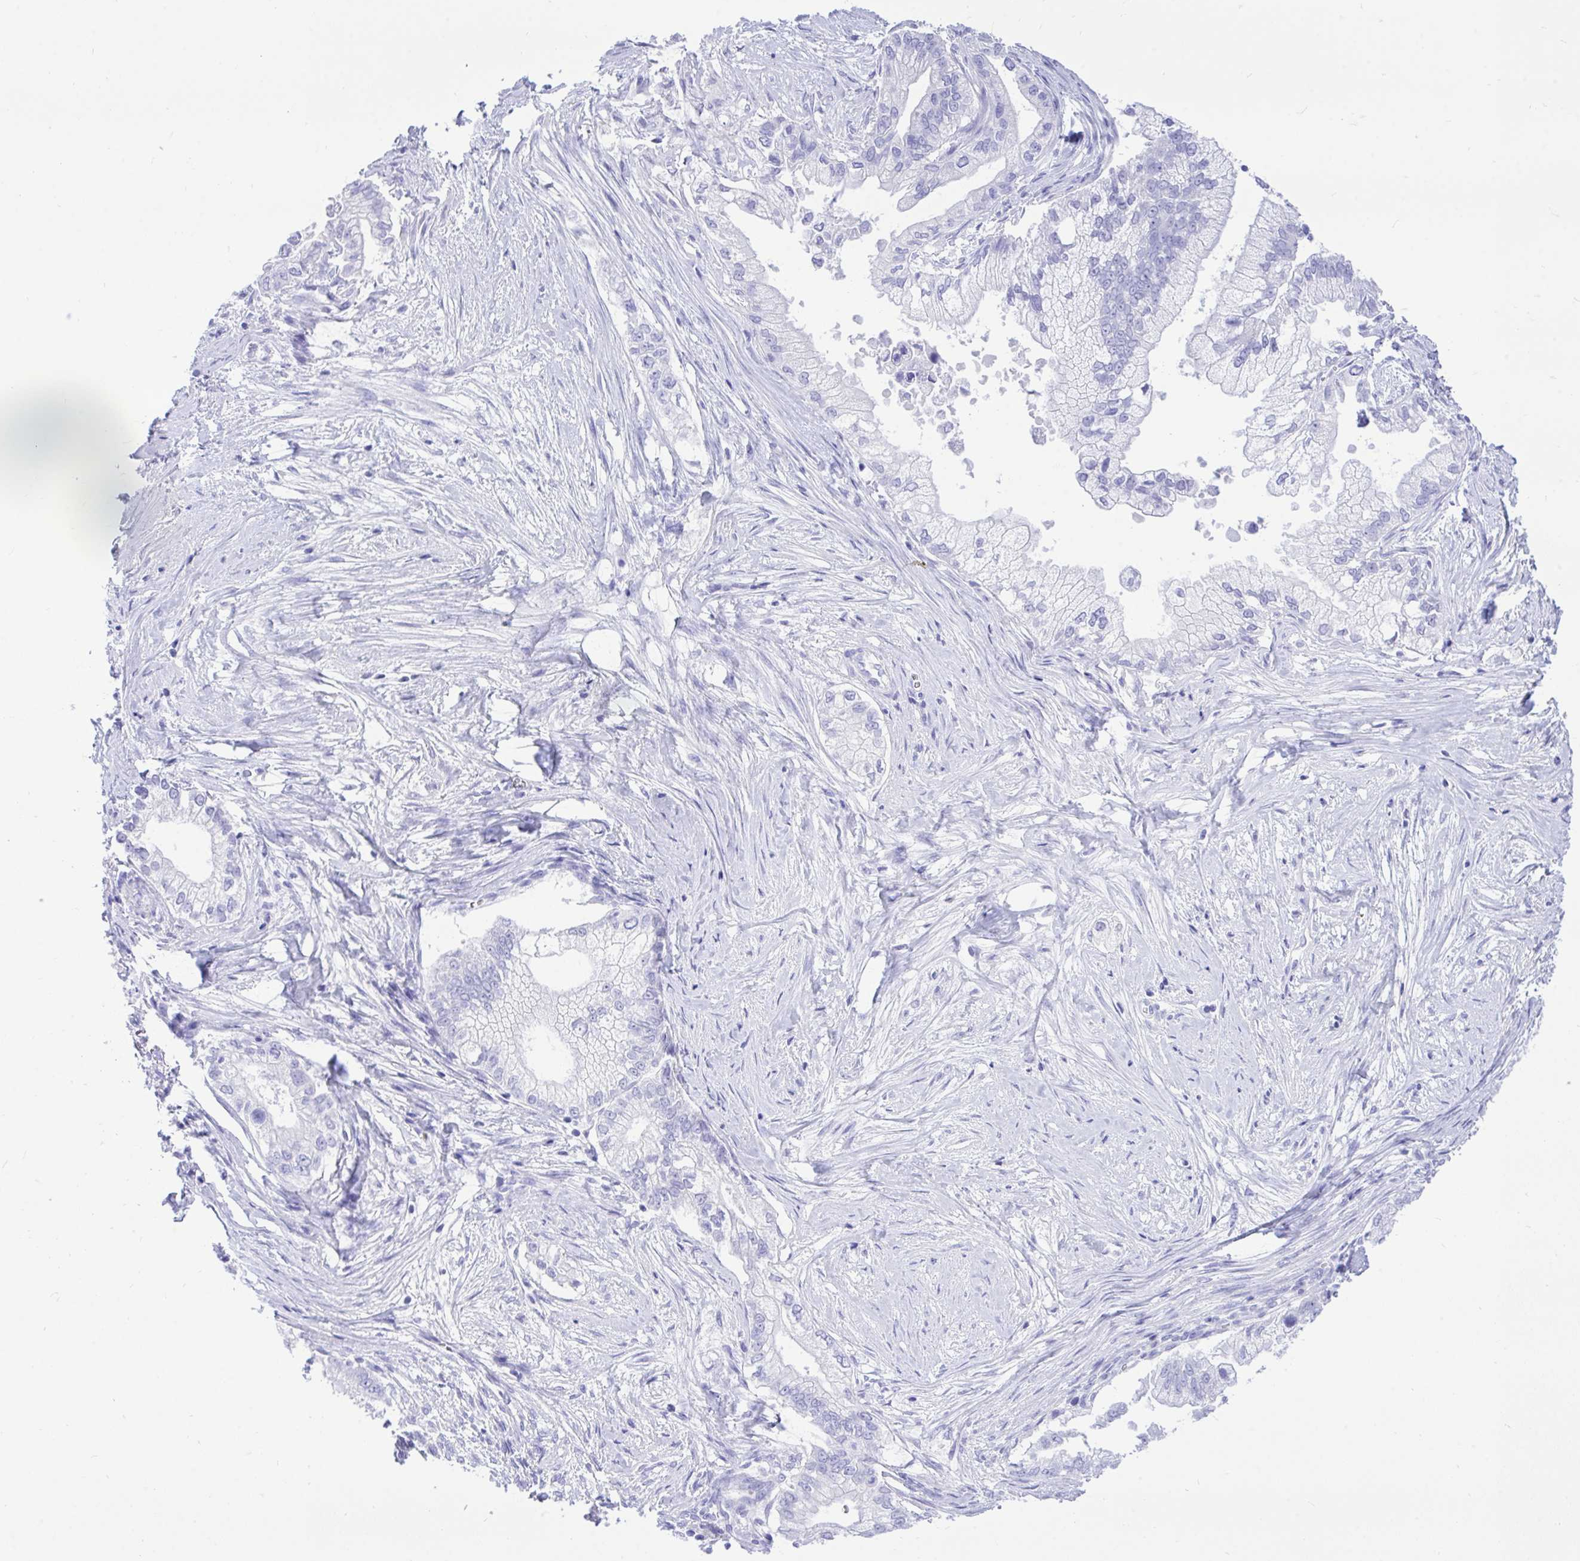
{"staining": {"intensity": "negative", "quantity": "none", "location": "none"}, "tissue": "pancreatic cancer", "cell_type": "Tumor cells", "image_type": "cancer", "snomed": [{"axis": "morphology", "description": "Adenocarcinoma, NOS"}, {"axis": "topography", "description": "Pancreas"}], "caption": "Tumor cells are negative for brown protein staining in pancreatic cancer (adenocarcinoma).", "gene": "MON1A", "patient": {"sex": "male", "age": 70}}